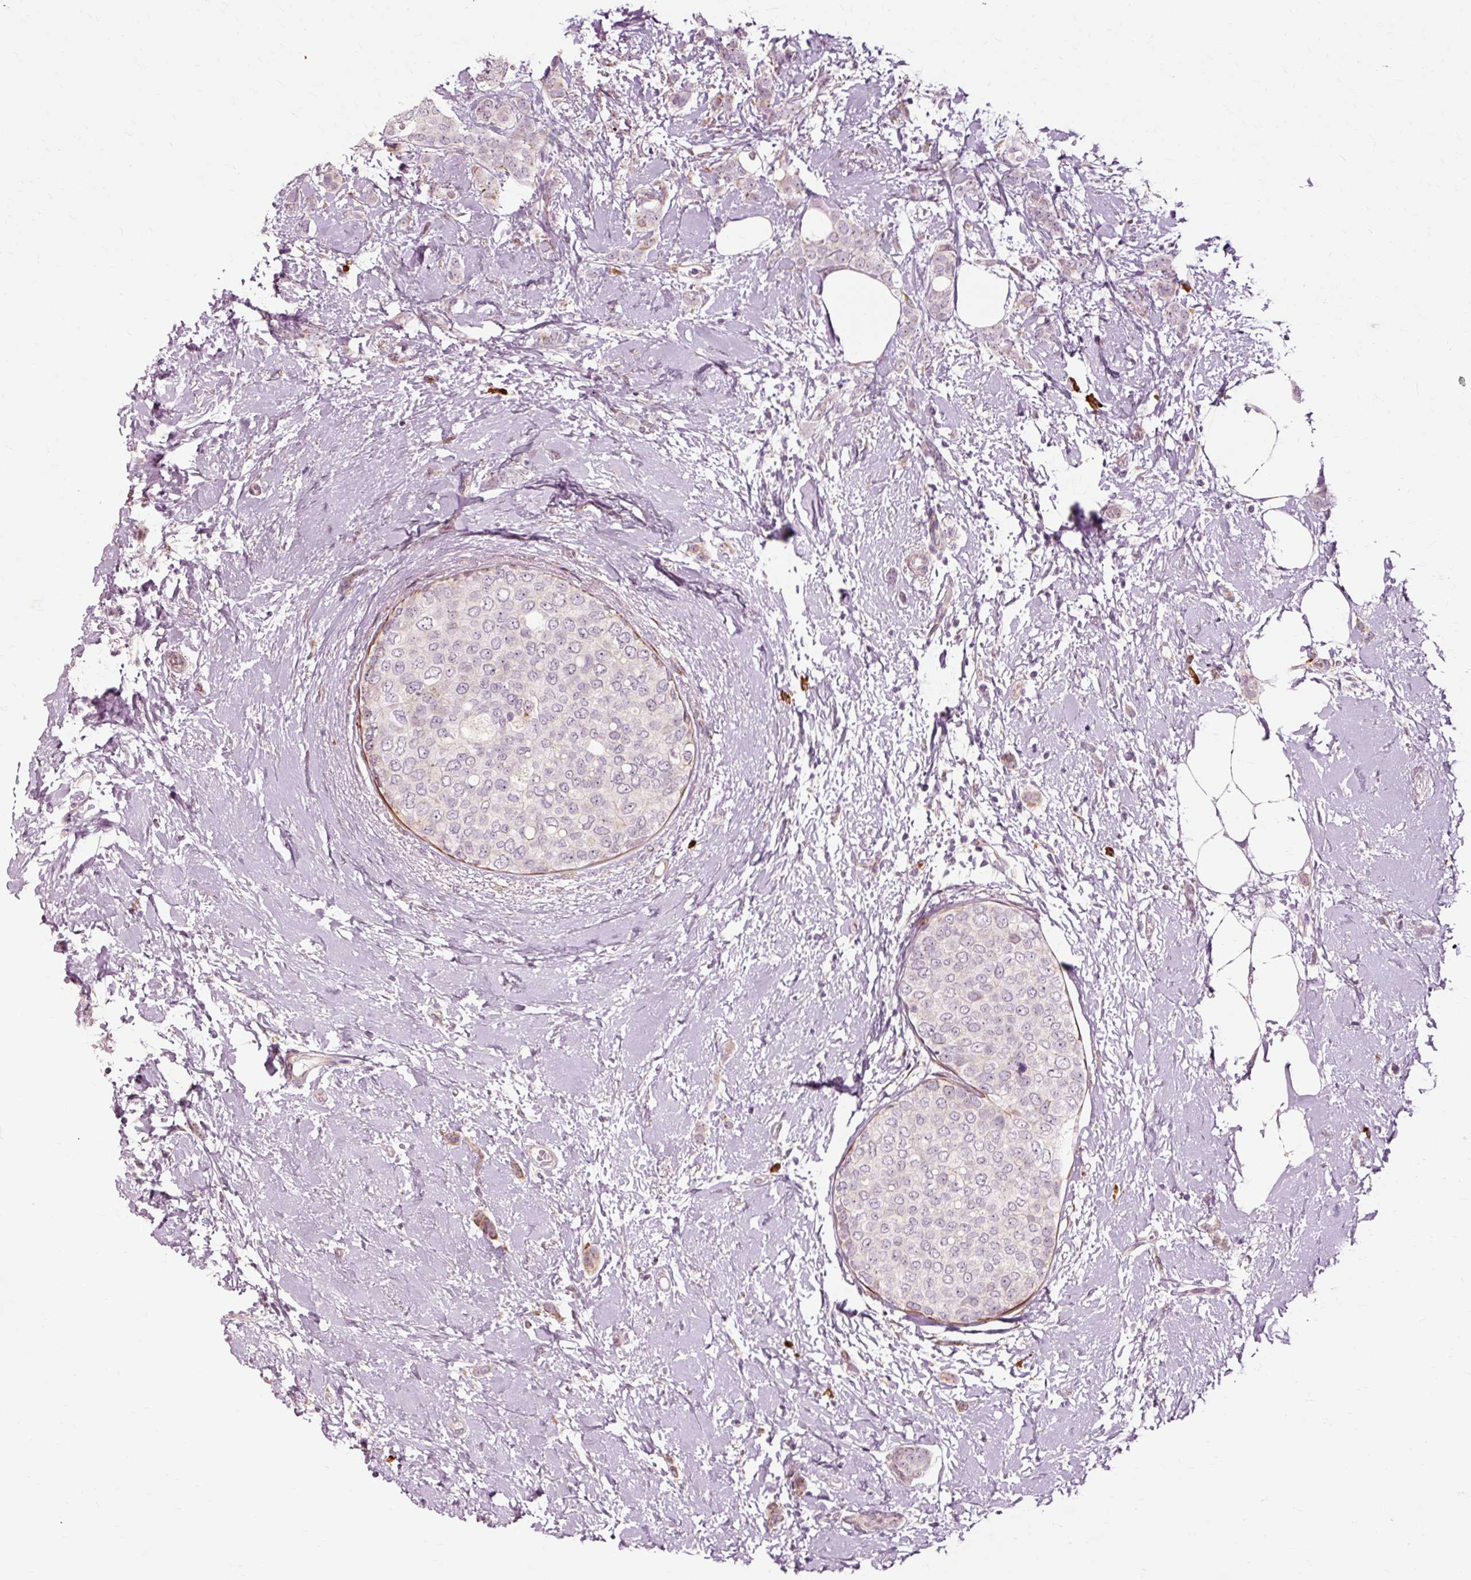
{"staining": {"intensity": "negative", "quantity": "none", "location": "none"}, "tissue": "breast cancer", "cell_type": "Tumor cells", "image_type": "cancer", "snomed": [{"axis": "morphology", "description": "Duct carcinoma"}, {"axis": "topography", "description": "Breast"}], "caption": "Tumor cells show no significant protein staining in breast cancer.", "gene": "RGPD5", "patient": {"sex": "female", "age": 72}}